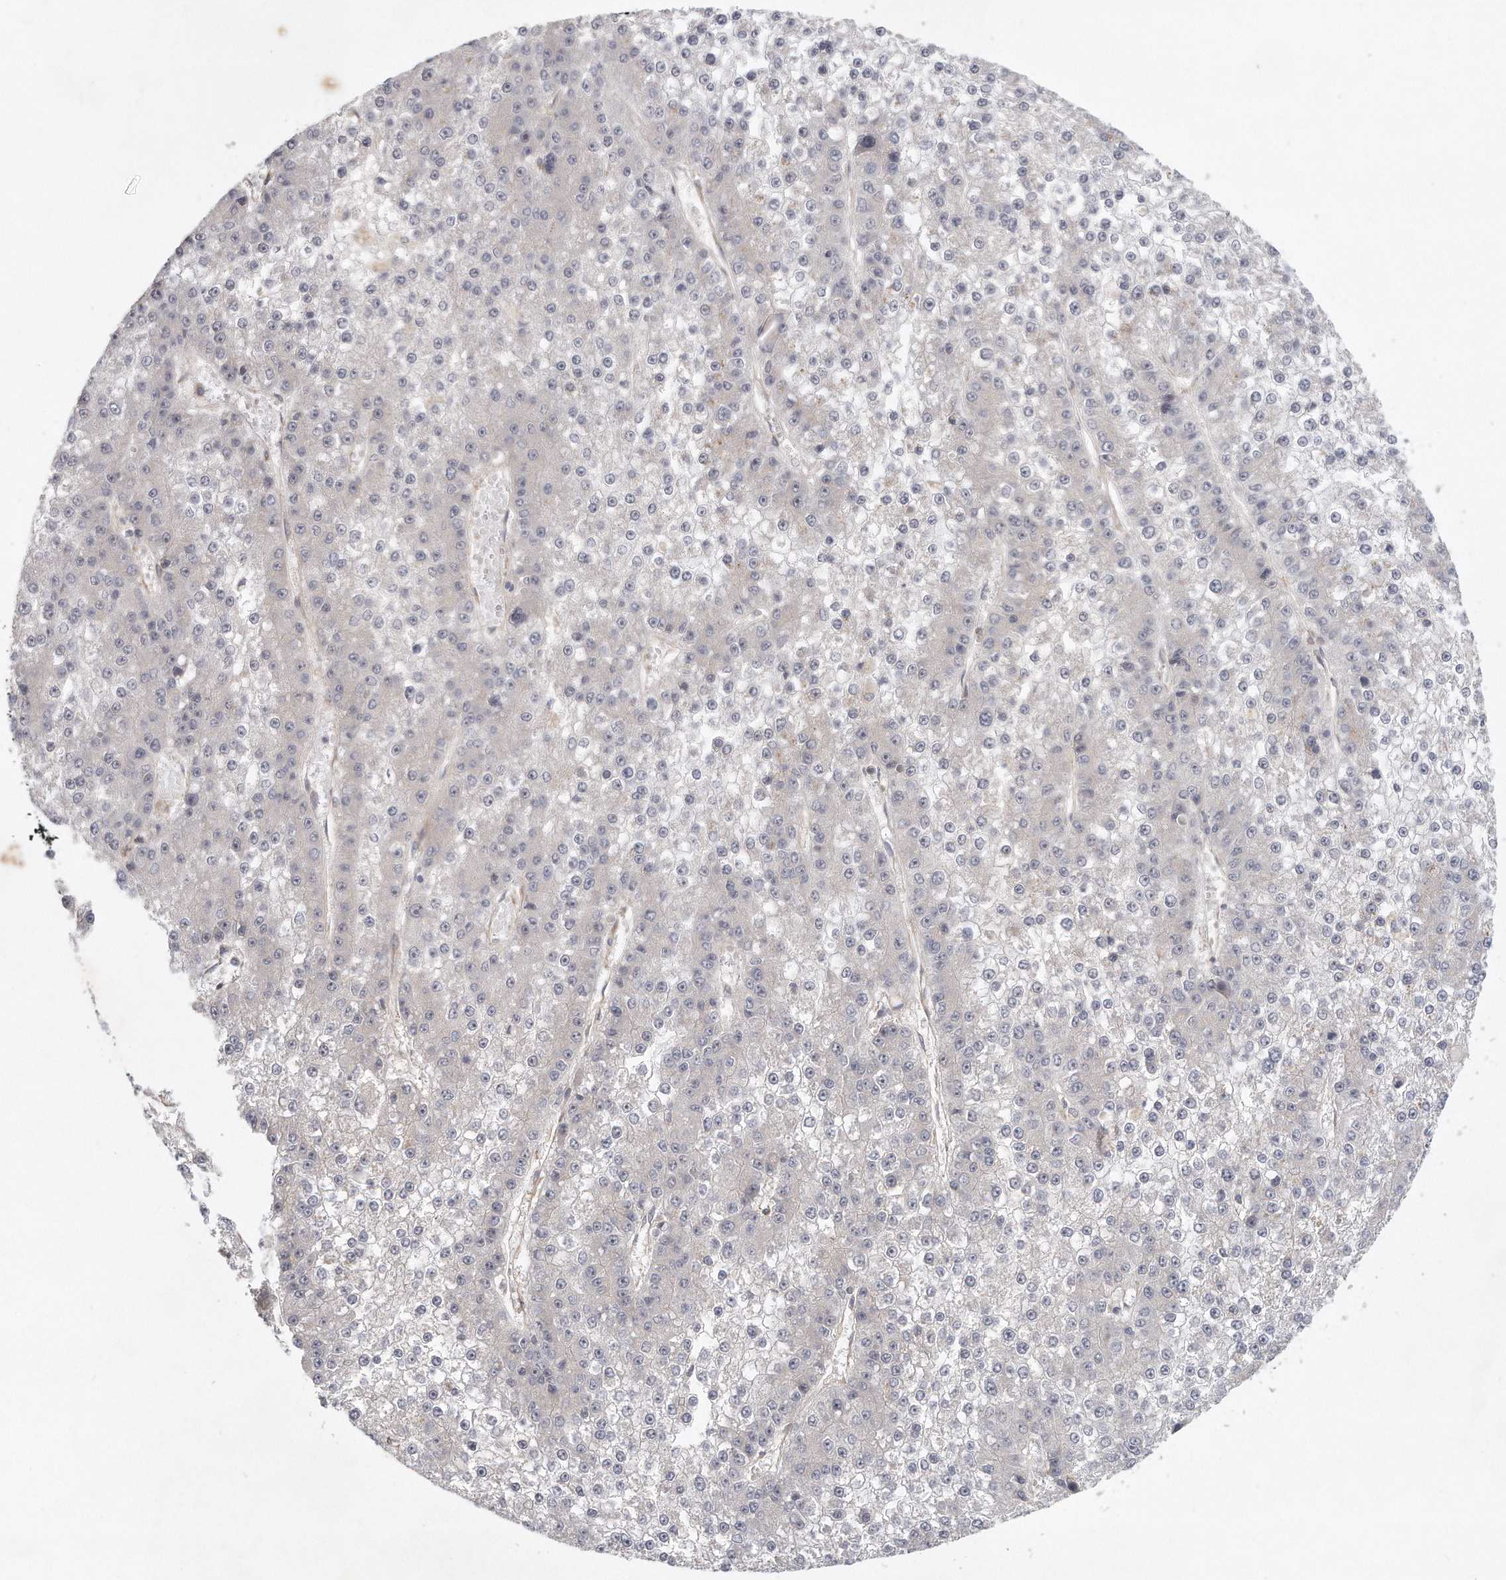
{"staining": {"intensity": "negative", "quantity": "none", "location": "none"}, "tissue": "liver cancer", "cell_type": "Tumor cells", "image_type": "cancer", "snomed": [{"axis": "morphology", "description": "Carcinoma, Hepatocellular, NOS"}, {"axis": "topography", "description": "Liver"}], "caption": "IHC of liver cancer (hepatocellular carcinoma) shows no staining in tumor cells.", "gene": "MTERF4", "patient": {"sex": "female", "age": 73}}